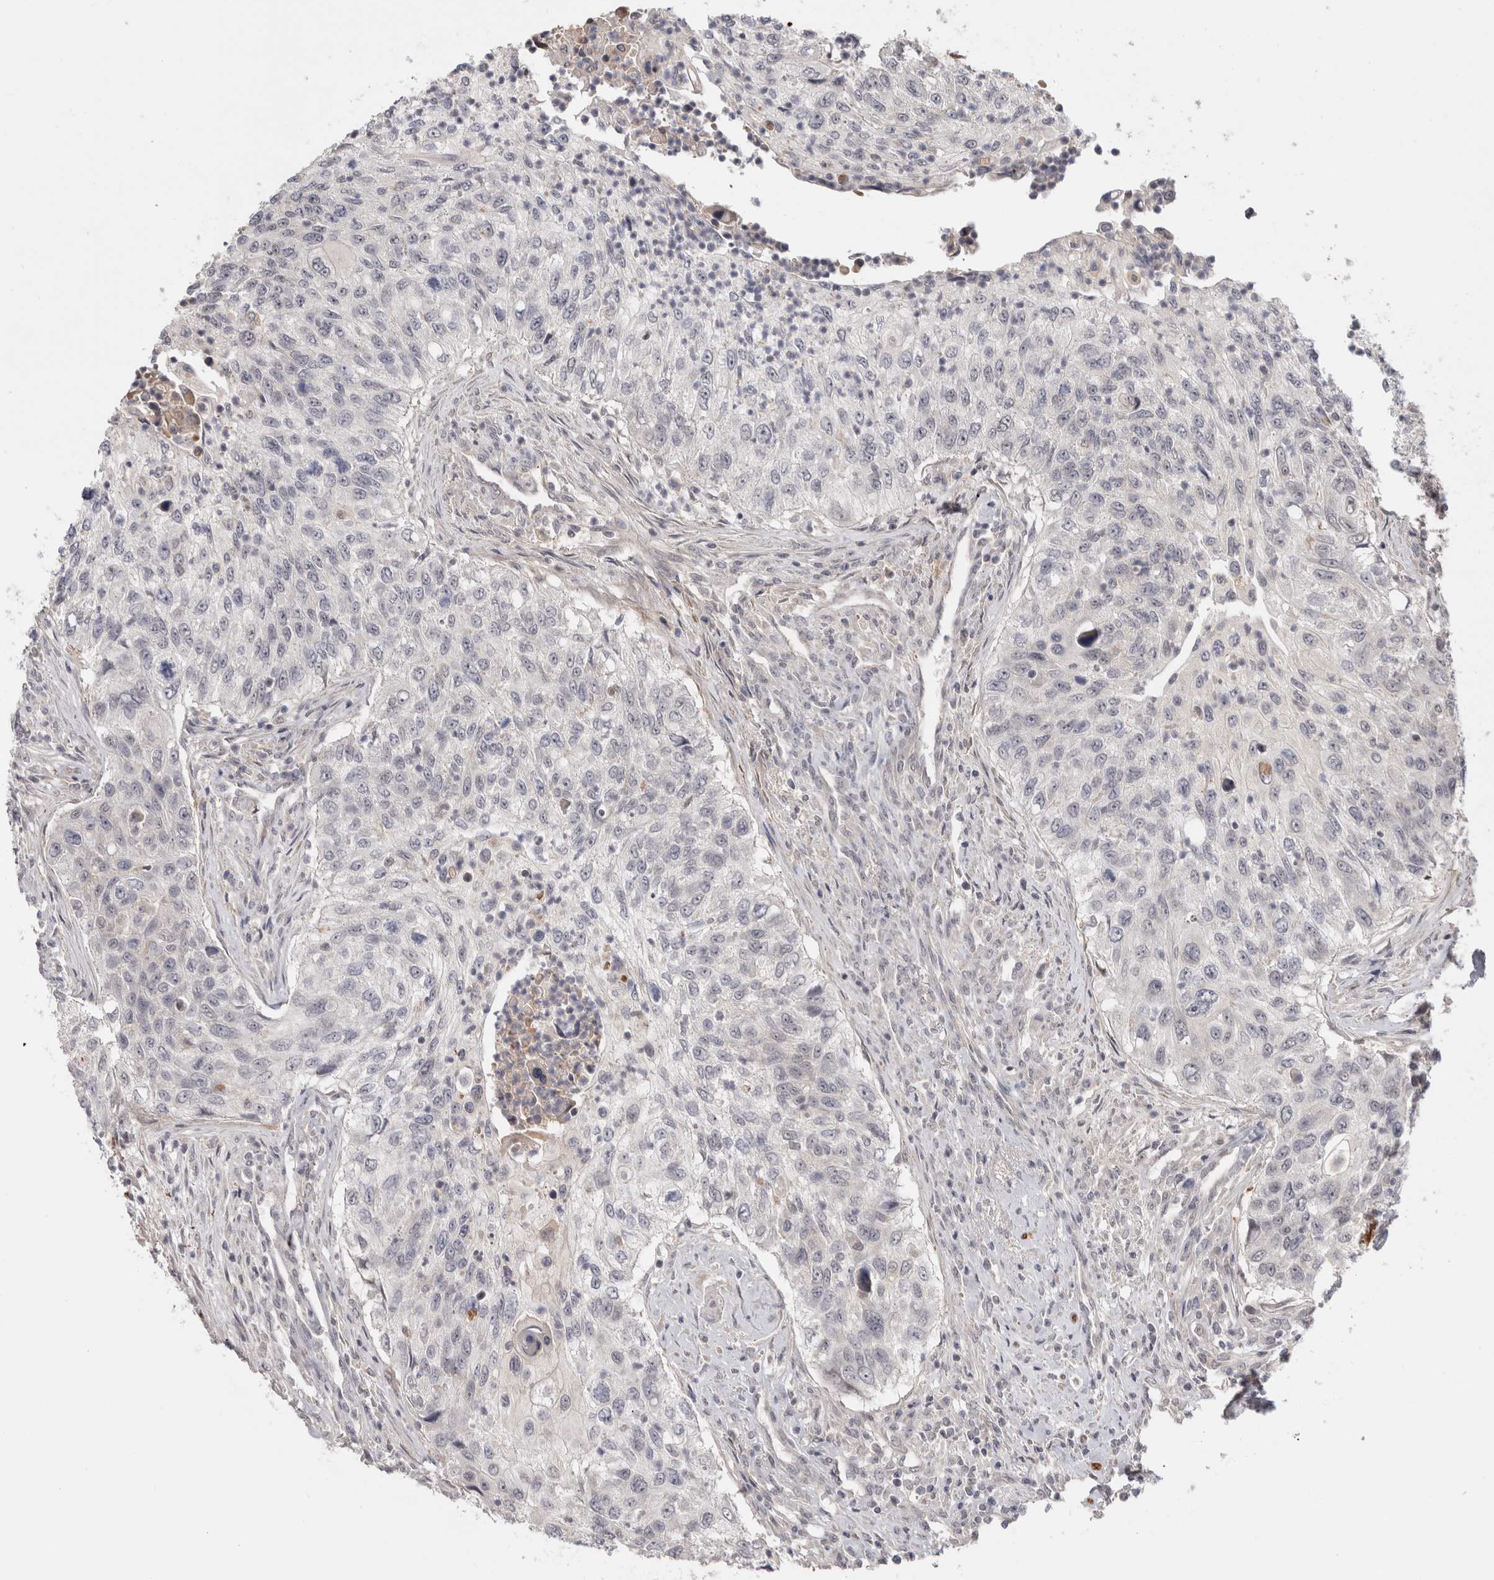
{"staining": {"intensity": "negative", "quantity": "none", "location": "none"}, "tissue": "urothelial cancer", "cell_type": "Tumor cells", "image_type": "cancer", "snomed": [{"axis": "morphology", "description": "Urothelial carcinoma, High grade"}, {"axis": "topography", "description": "Urinary bladder"}], "caption": "Photomicrograph shows no significant protein positivity in tumor cells of urothelial cancer. Nuclei are stained in blue.", "gene": "ZNF318", "patient": {"sex": "female", "age": 60}}